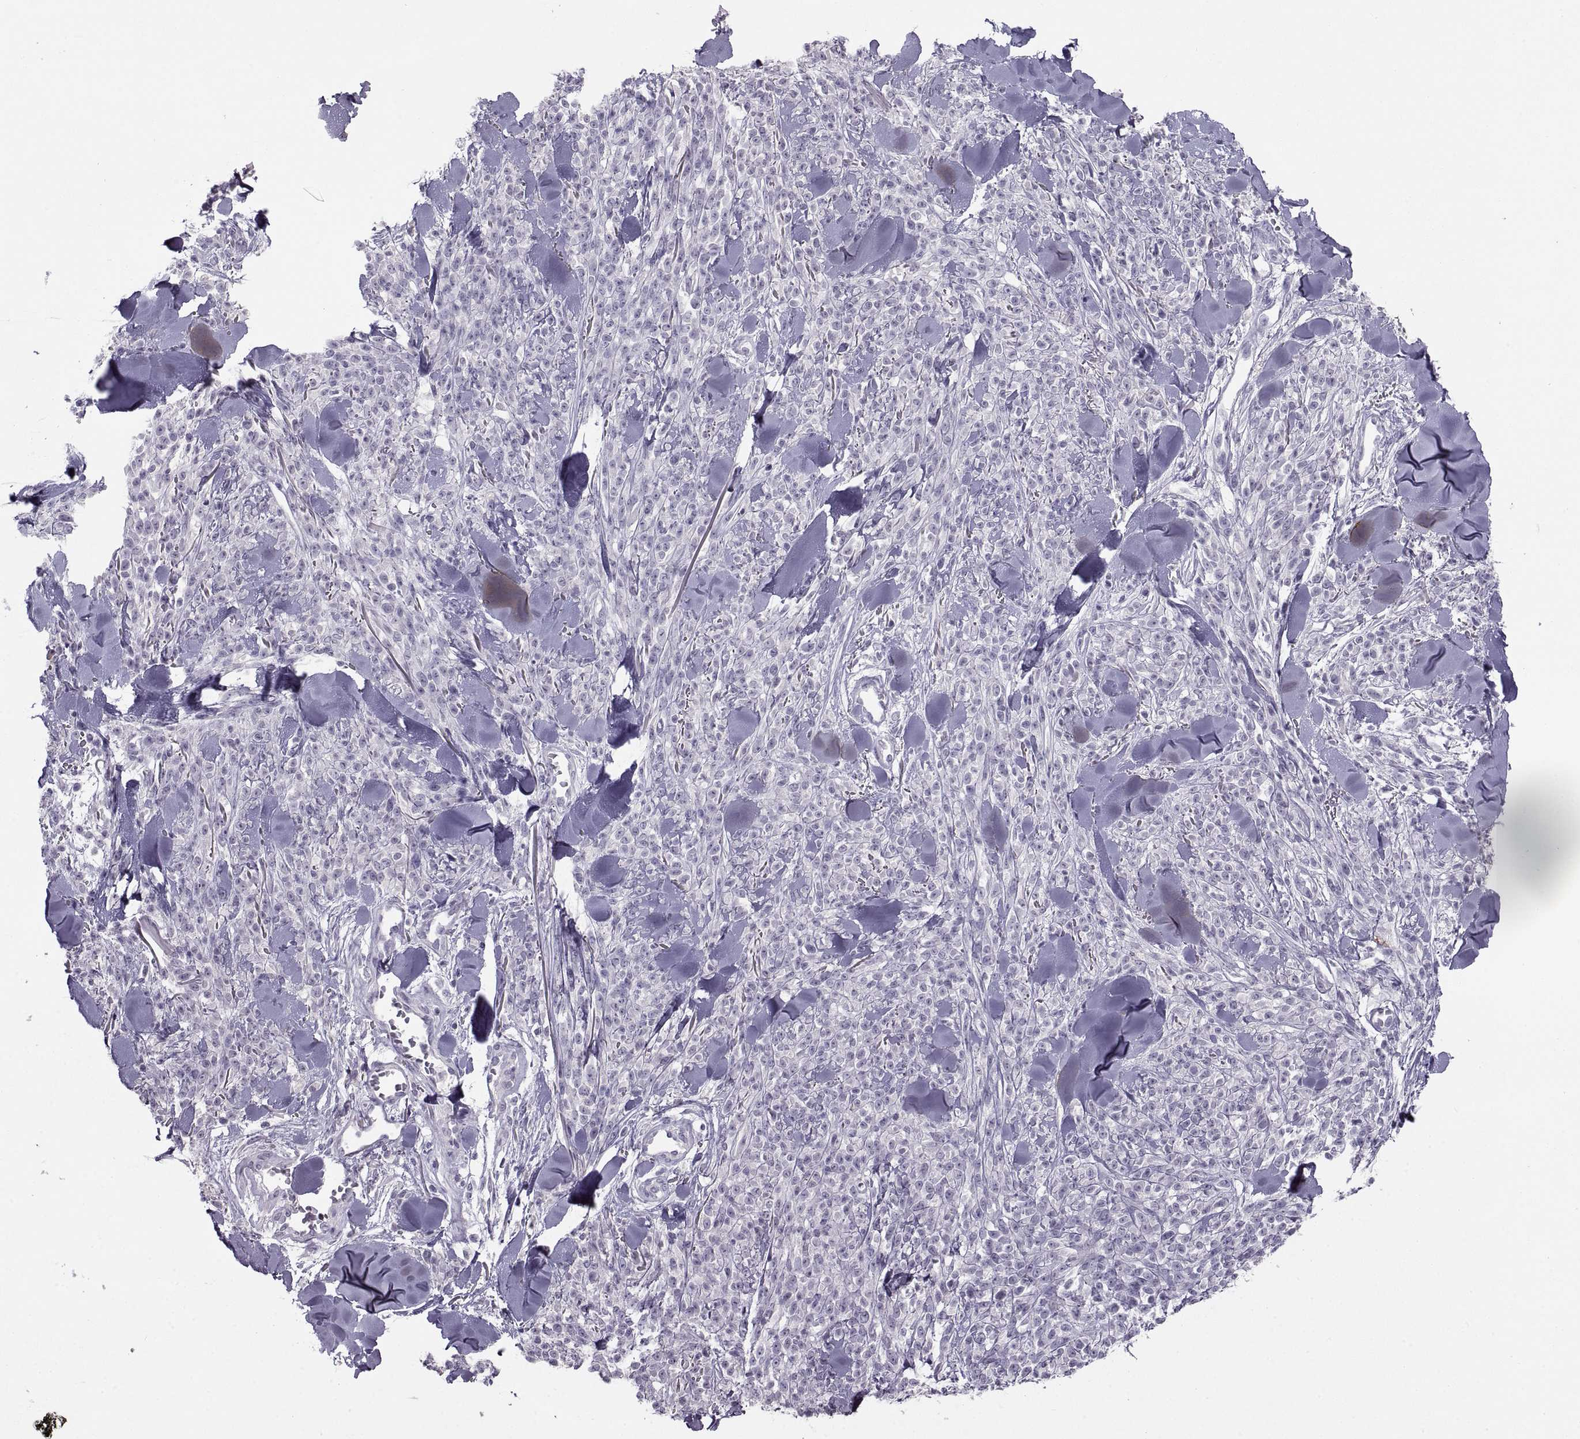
{"staining": {"intensity": "negative", "quantity": "none", "location": "none"}, "tissue": "melanoma", "cell_type": "Tumor cells", "image_type": "cancer", "snomed": [{"axis": "morphology", "description": "Malignant melanoma, NOS"}, {"axis": "topography", "description": "Skin"}, {"axis": "topography", "description": "Skin of trunk"}], "caption": "Immunohistochemical staining of malignant melanoma demonstrates no significant staining in tumor cells.", "gene": "BSPH1", "patient": {"sex": "male", "age": 74}}